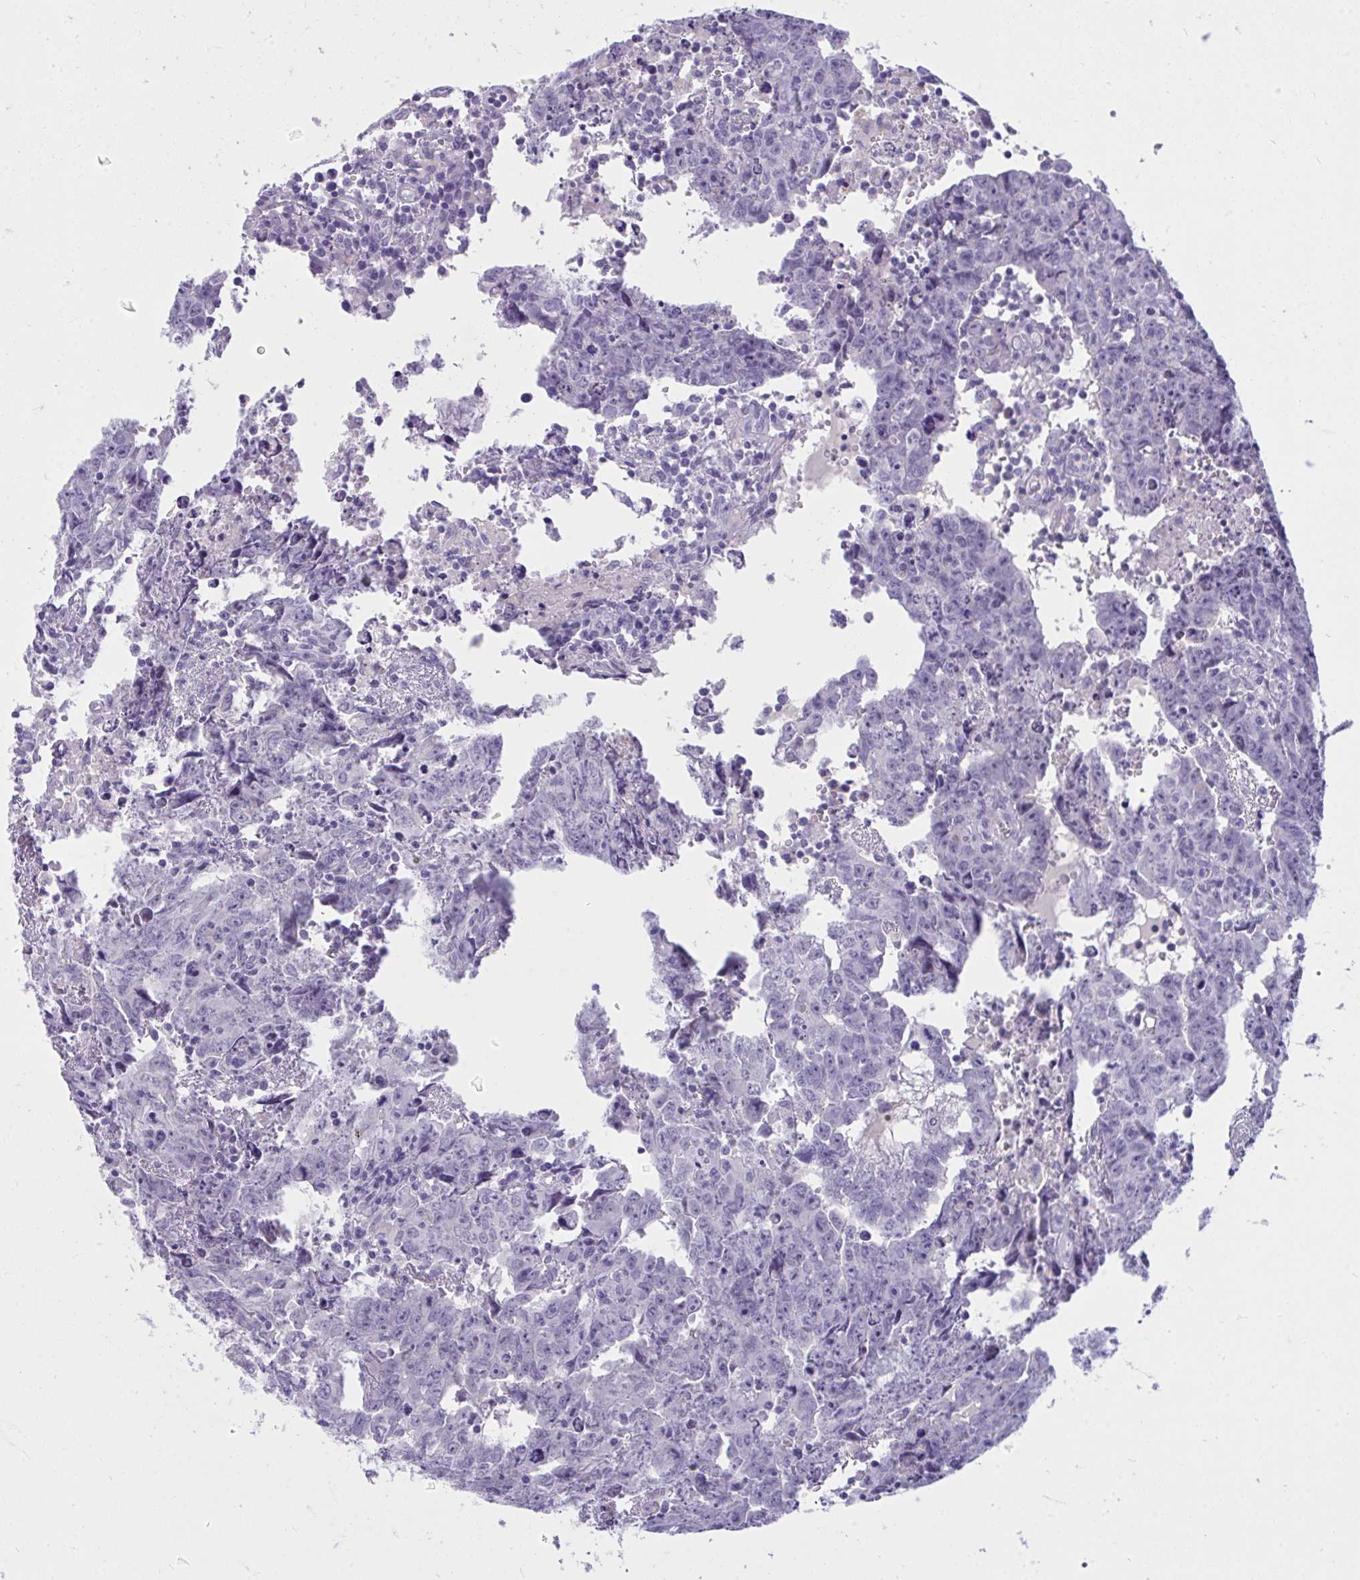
{"staining": {"intensity": "negative", "quantity": "none", "location": "none"}, "tissue": "testis cancer", "cell_type": "Tumor cells", "image_type": "cancer", "snomed": [{"axis": "morphology", "description": "Carcinoma, Embryonal, NOS"}, {"axis": "topography", "description": "Testis"}], "caption": "Image shows no significant protein positivity in tumor cells of testis cancer (embryonal carcinoma).", "gene": "PIGZ", "patient": {"sex": "male", "age": 22}}